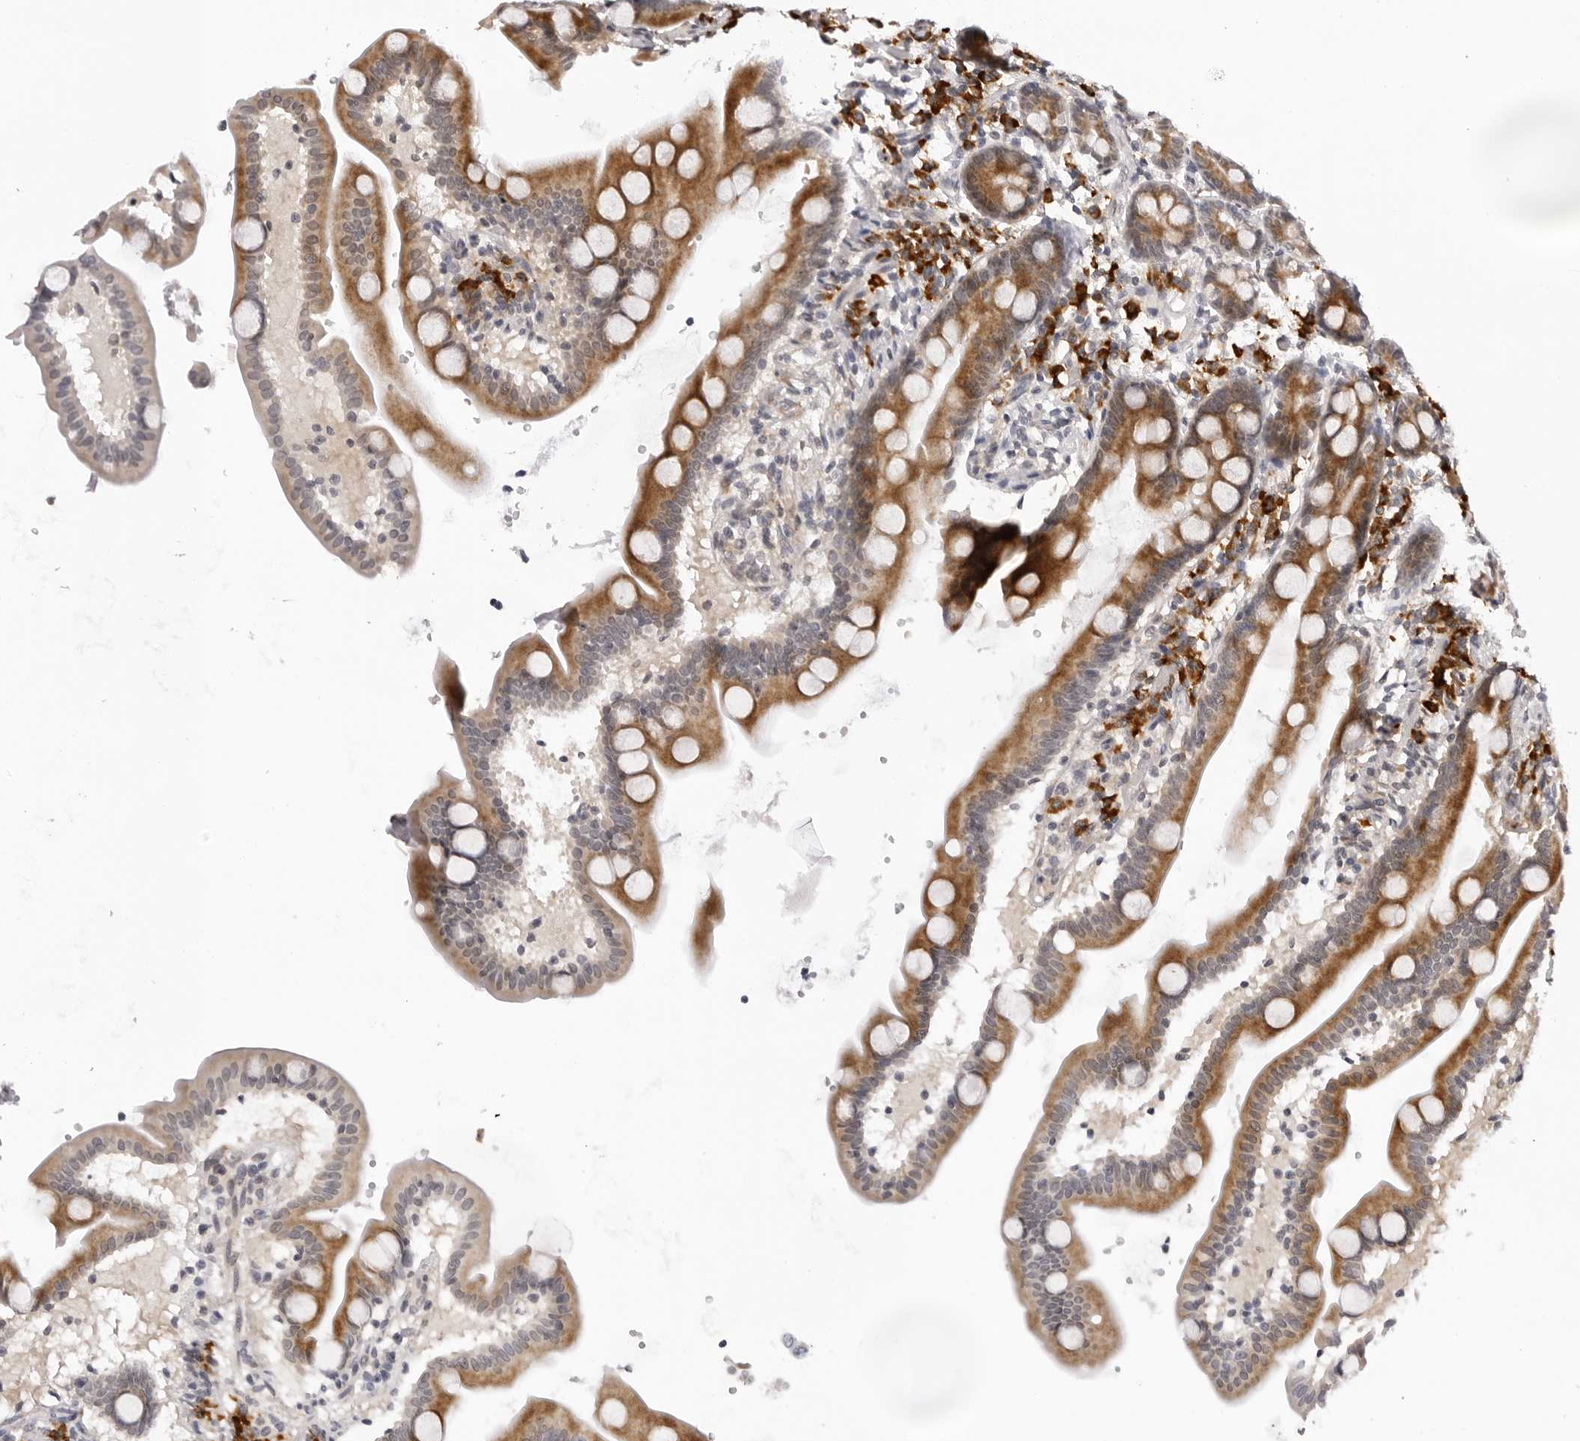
{"staining": {"intensity": "moderate", "quantity": ">75%", "location": "cytoplasmic/membranous"}, "tissue": "duodenum", "cell_type": "Glandular cells", "image_type": "normal", "snomed": [{"axis": "morphology", "description": "Normal tissue, NOS"}, {"axis": "topography", "description": "Duodenum"}], "caption": "An immunohistochemistry (IHC) image of benign tissue is shown. Protein staining in brown shows moderate cytoplasmic/membranous positivity in duodenum within glandular cells.", "gene": "IL17RA", "patient": {"sex": "male", "age": 54}}